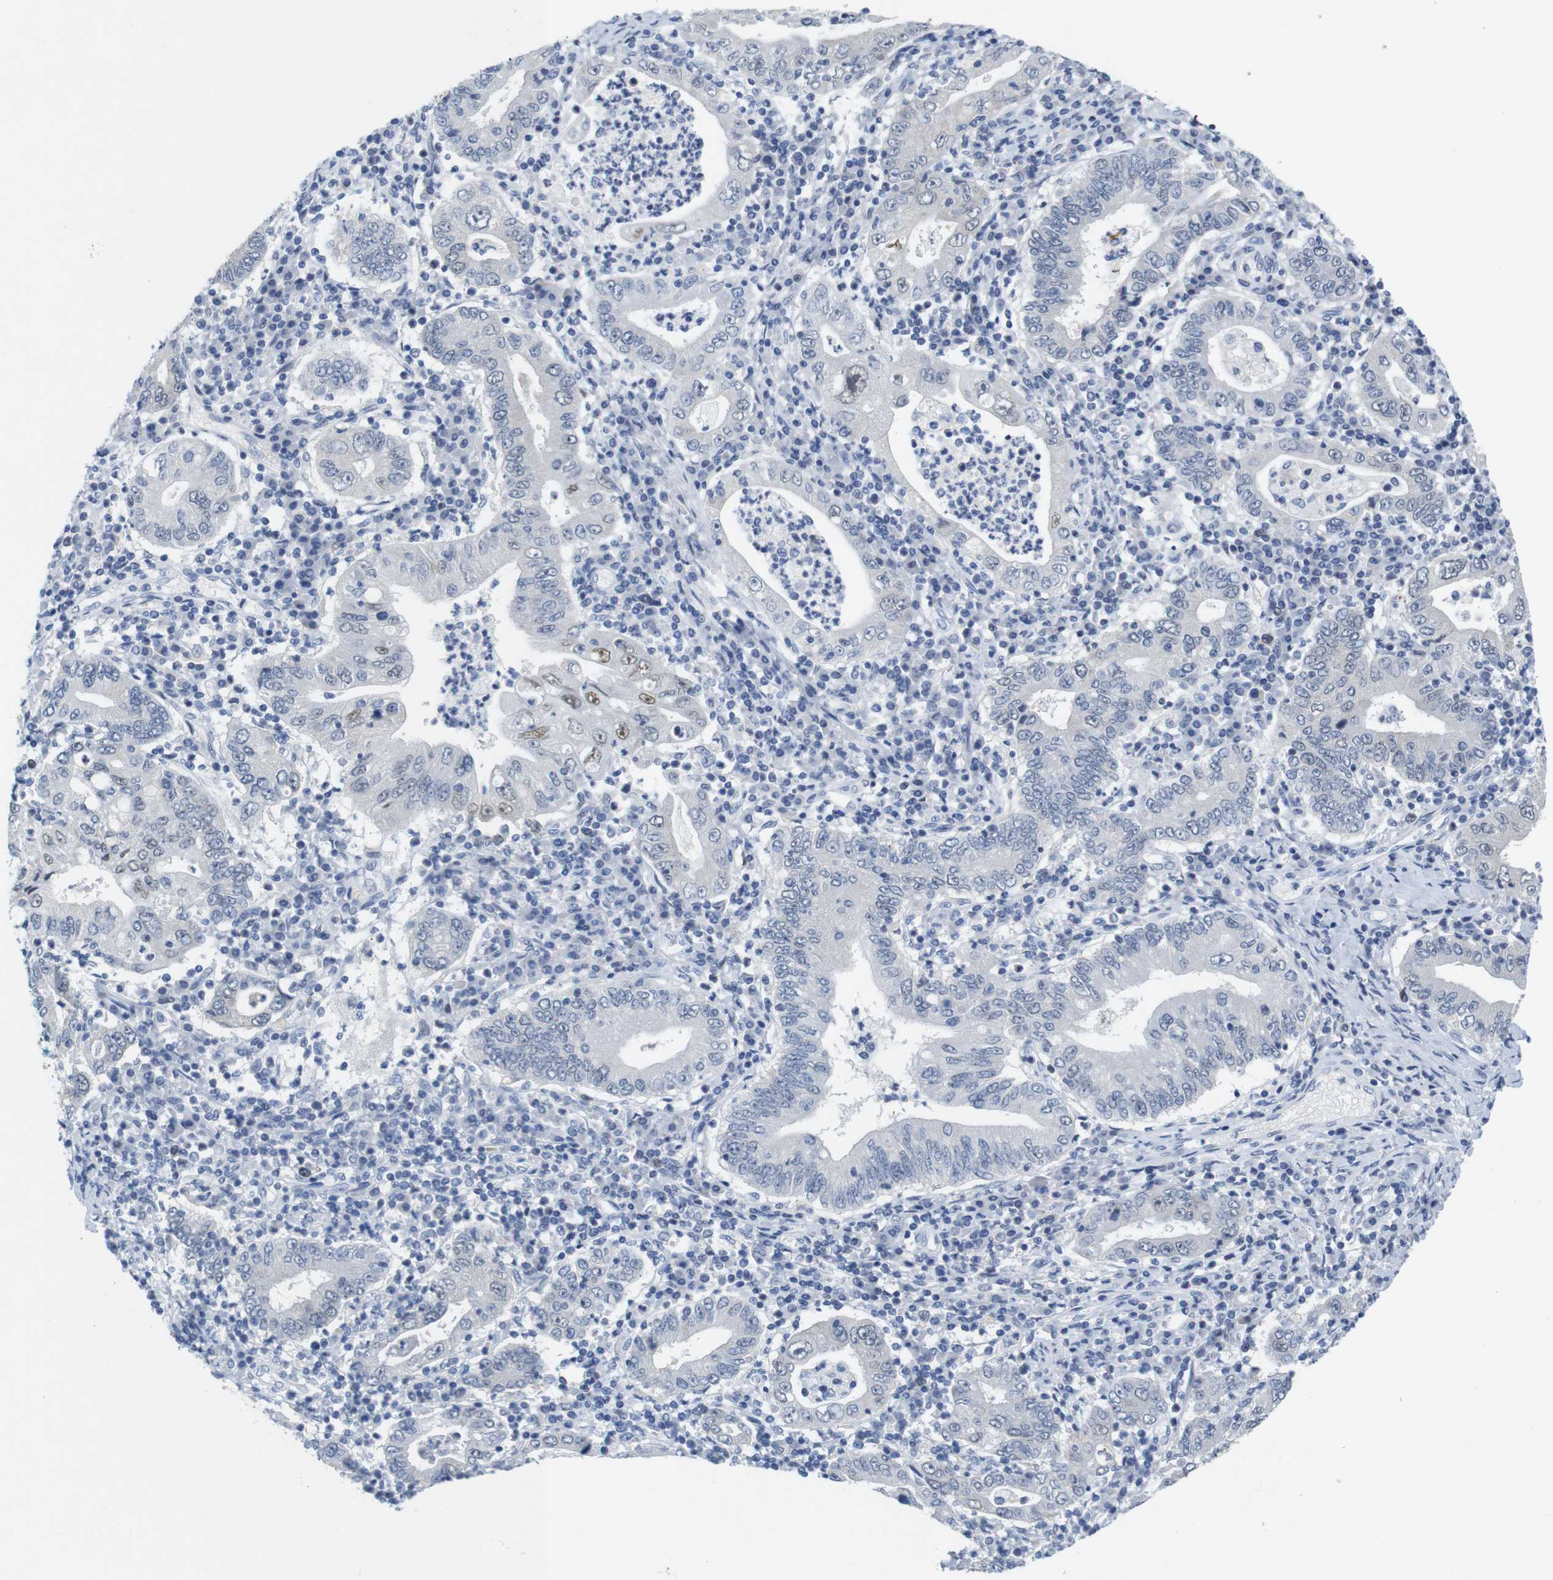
{"staining": {"intensity": "moderate", "quantity": "<25%", "location": "nuclear"}, "tissue": "stomach cancer", "cell_type": "Tumor cells", "image_type": "cancer", "snomed": [{"axis": "morphology", "description": "Normal tissue, NOS"}, {"axis": "morphology", "description": "Adenocarcinoma, NOS"}, {"axis": "topography", "description": "Esophagus"}, {"axis": "topography", "description": "Stomach, upper"}, {"axis": "topography", "description": "Peripheral nerve tissue"}], "caption": "Human adenocarcinoma (stomach) stained with a protein marker shows moderate staining in tumor cells.", "gene": "CDK2", "patient": {"sex": "male", "age": 62}}